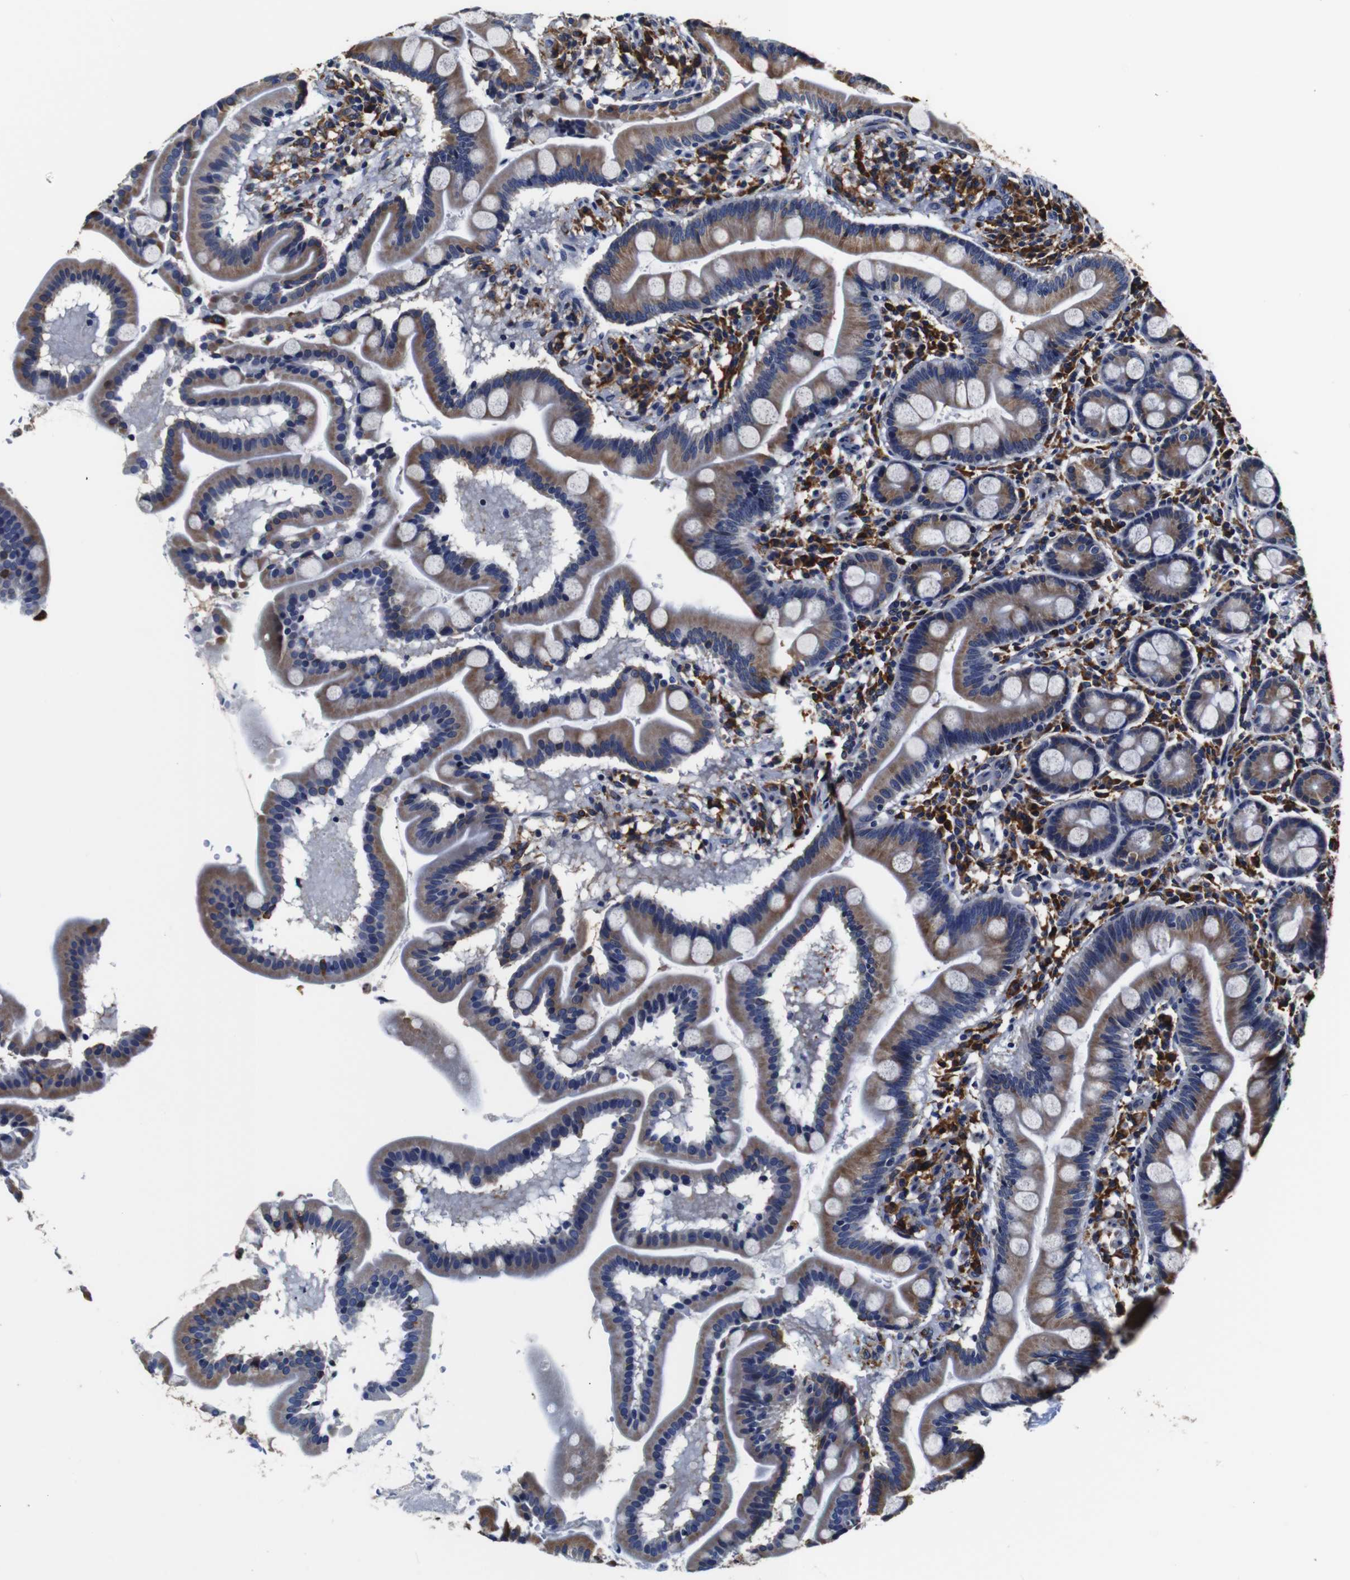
{"staining": {"intensity": "strong", "quantity": ">75%", "location": "cytoplasmic/membranous"}, "tissue": "duodenum", "cell_type": "Glandular cells", "image_type": "normal", "snomed": [{"axis": "morphology", "description": "Normal tissue, NOS"}, {"axis": "topography", "description": "Duodenum"}], "caption": "Protein staining displays strong cytoplasmic/membranous positivity in about >75% of glandular cells in normal duodenum.", "gene": "PPIB", "patient": {"sex": "male", "age": 50}}